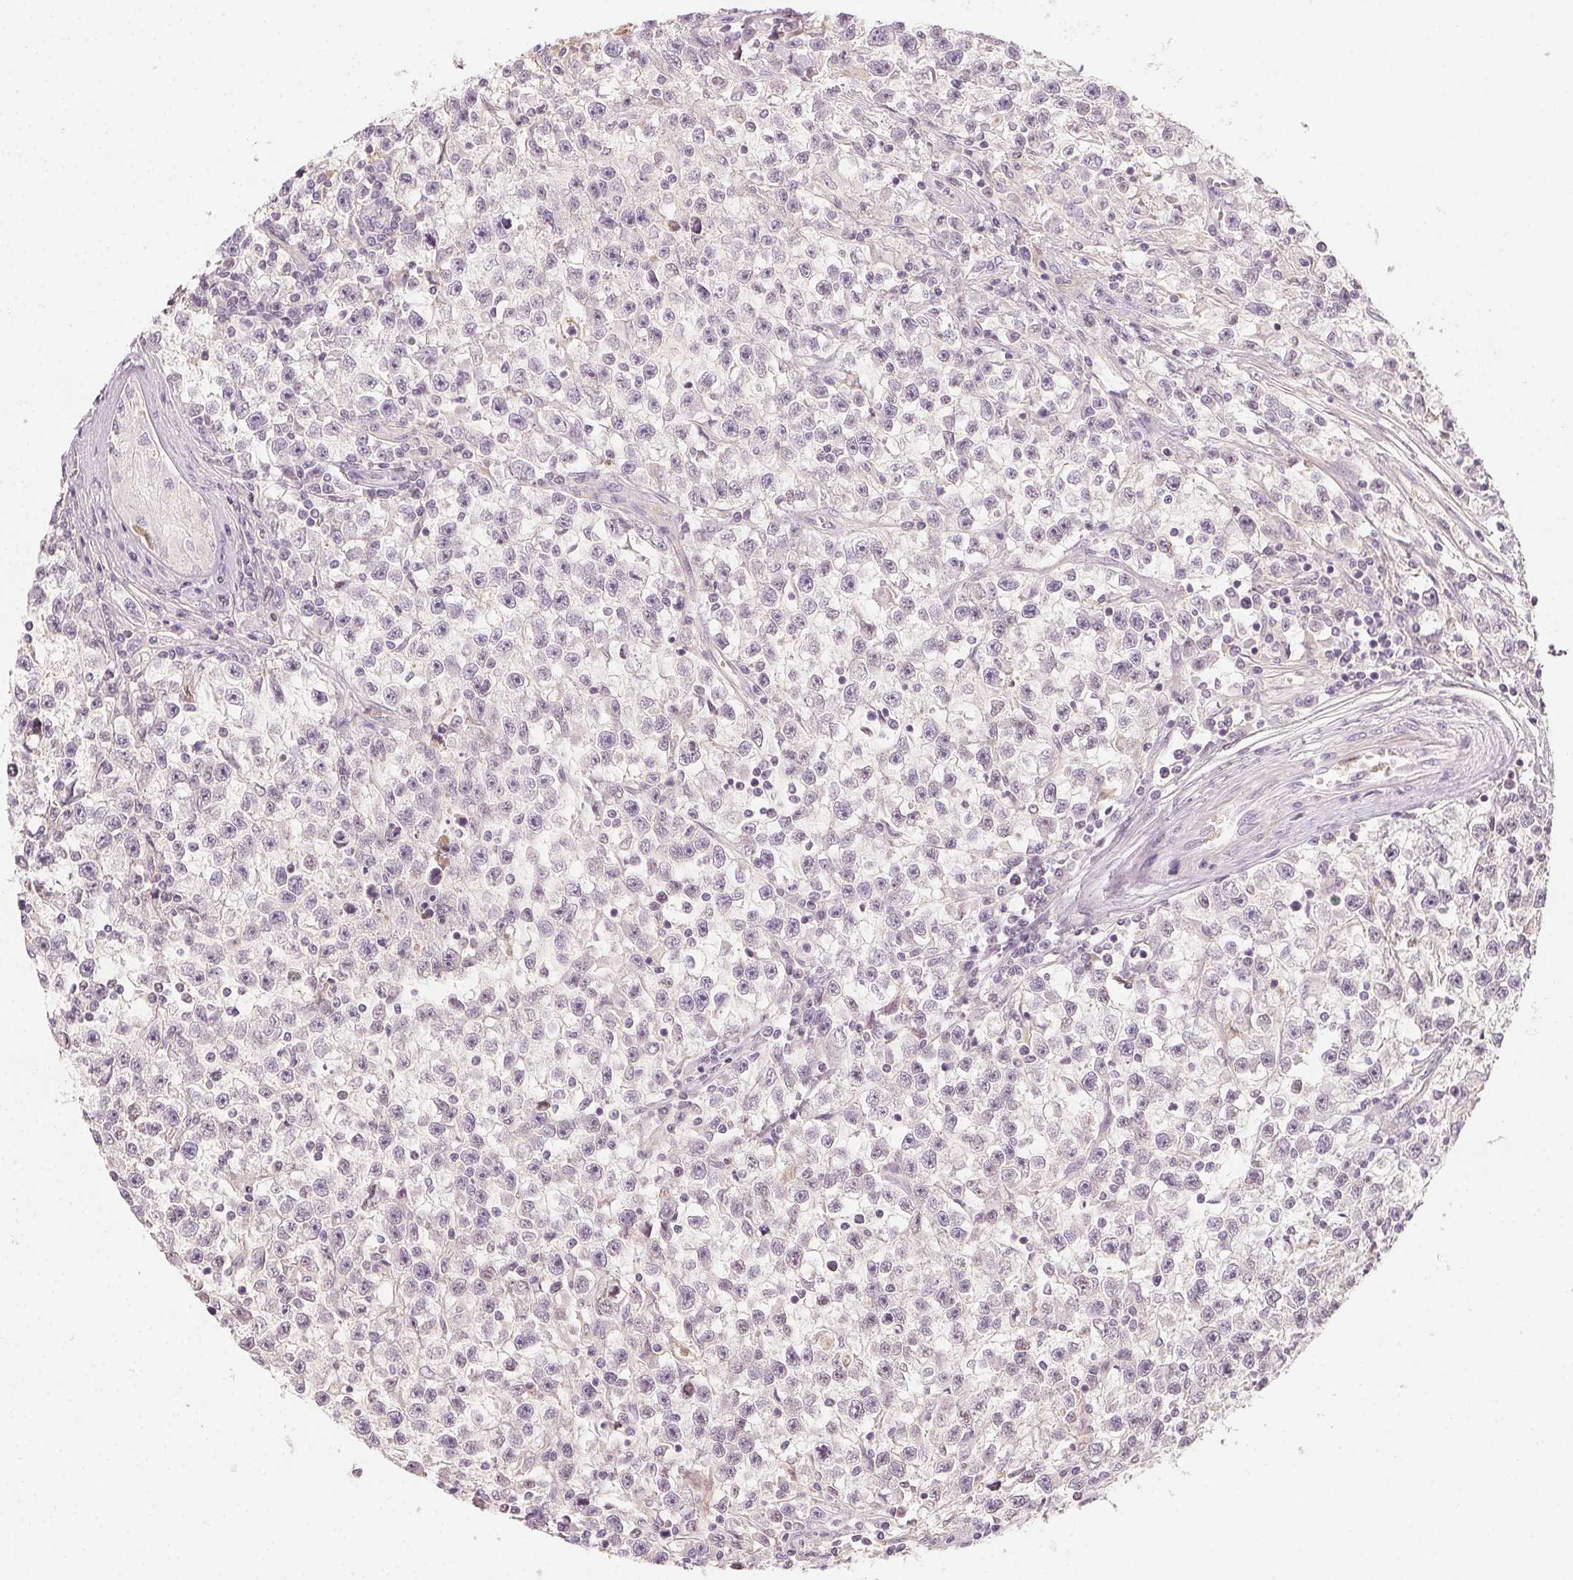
{"staining": {"intensity": "negative", "quantity": "none", "location": "none"}, "tissue": "testis cancer", "cell_type": "Tumor cells", "image_type": "cancer", "snomed": [{"axis": "morphology", "description": "Seminoma, NOS"}, {"axis": "topography", "description": "Testis"}], "caption": "Immunohistochemistry photomicrograph of human seminoma (testis) stained for a protein (brown), which demonstrates no expression in tumor cells.", "gene": "AFM", "patient": {"sex": "male", "age": 31}}